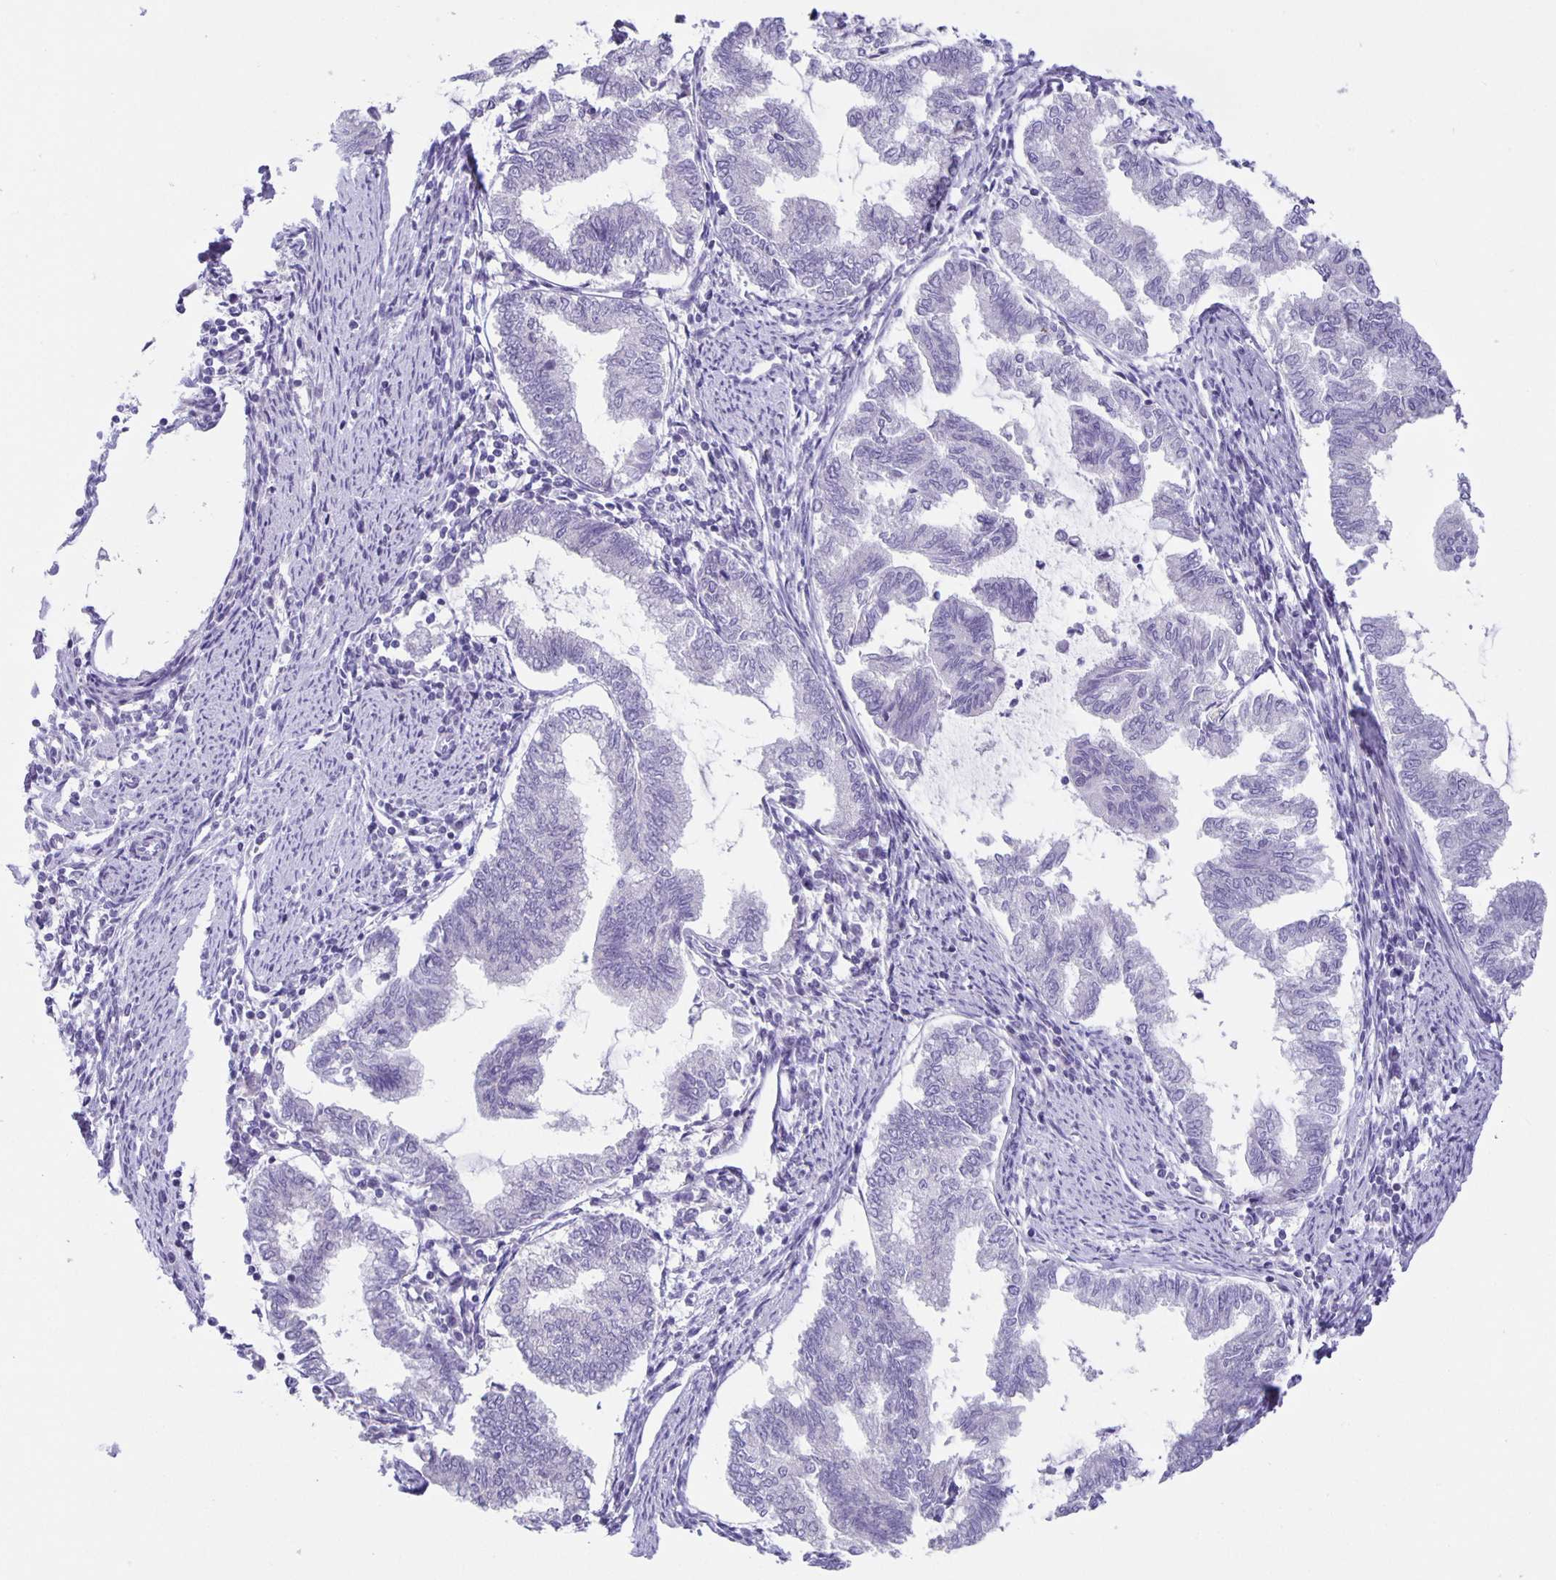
{"staining": {"intensity": "negative", "quantity": "none", "location": "none"}, "tissue": "endometrial cancer", "cell_type": "Tumor cells", "image_type": "cancer", "snomed": [{"axis": "morphology", "description": "Adenocarcinoma, NOS"}, {"axis": "topography", "description": "Endometrium"}], "caption": "This is a micrograph of IHC staining of adenocarcinoma (endometrial), which shows no positivity in tumor cells.", "gene": "PHRF1", "patient": {"sex": "female", "age": 79}}